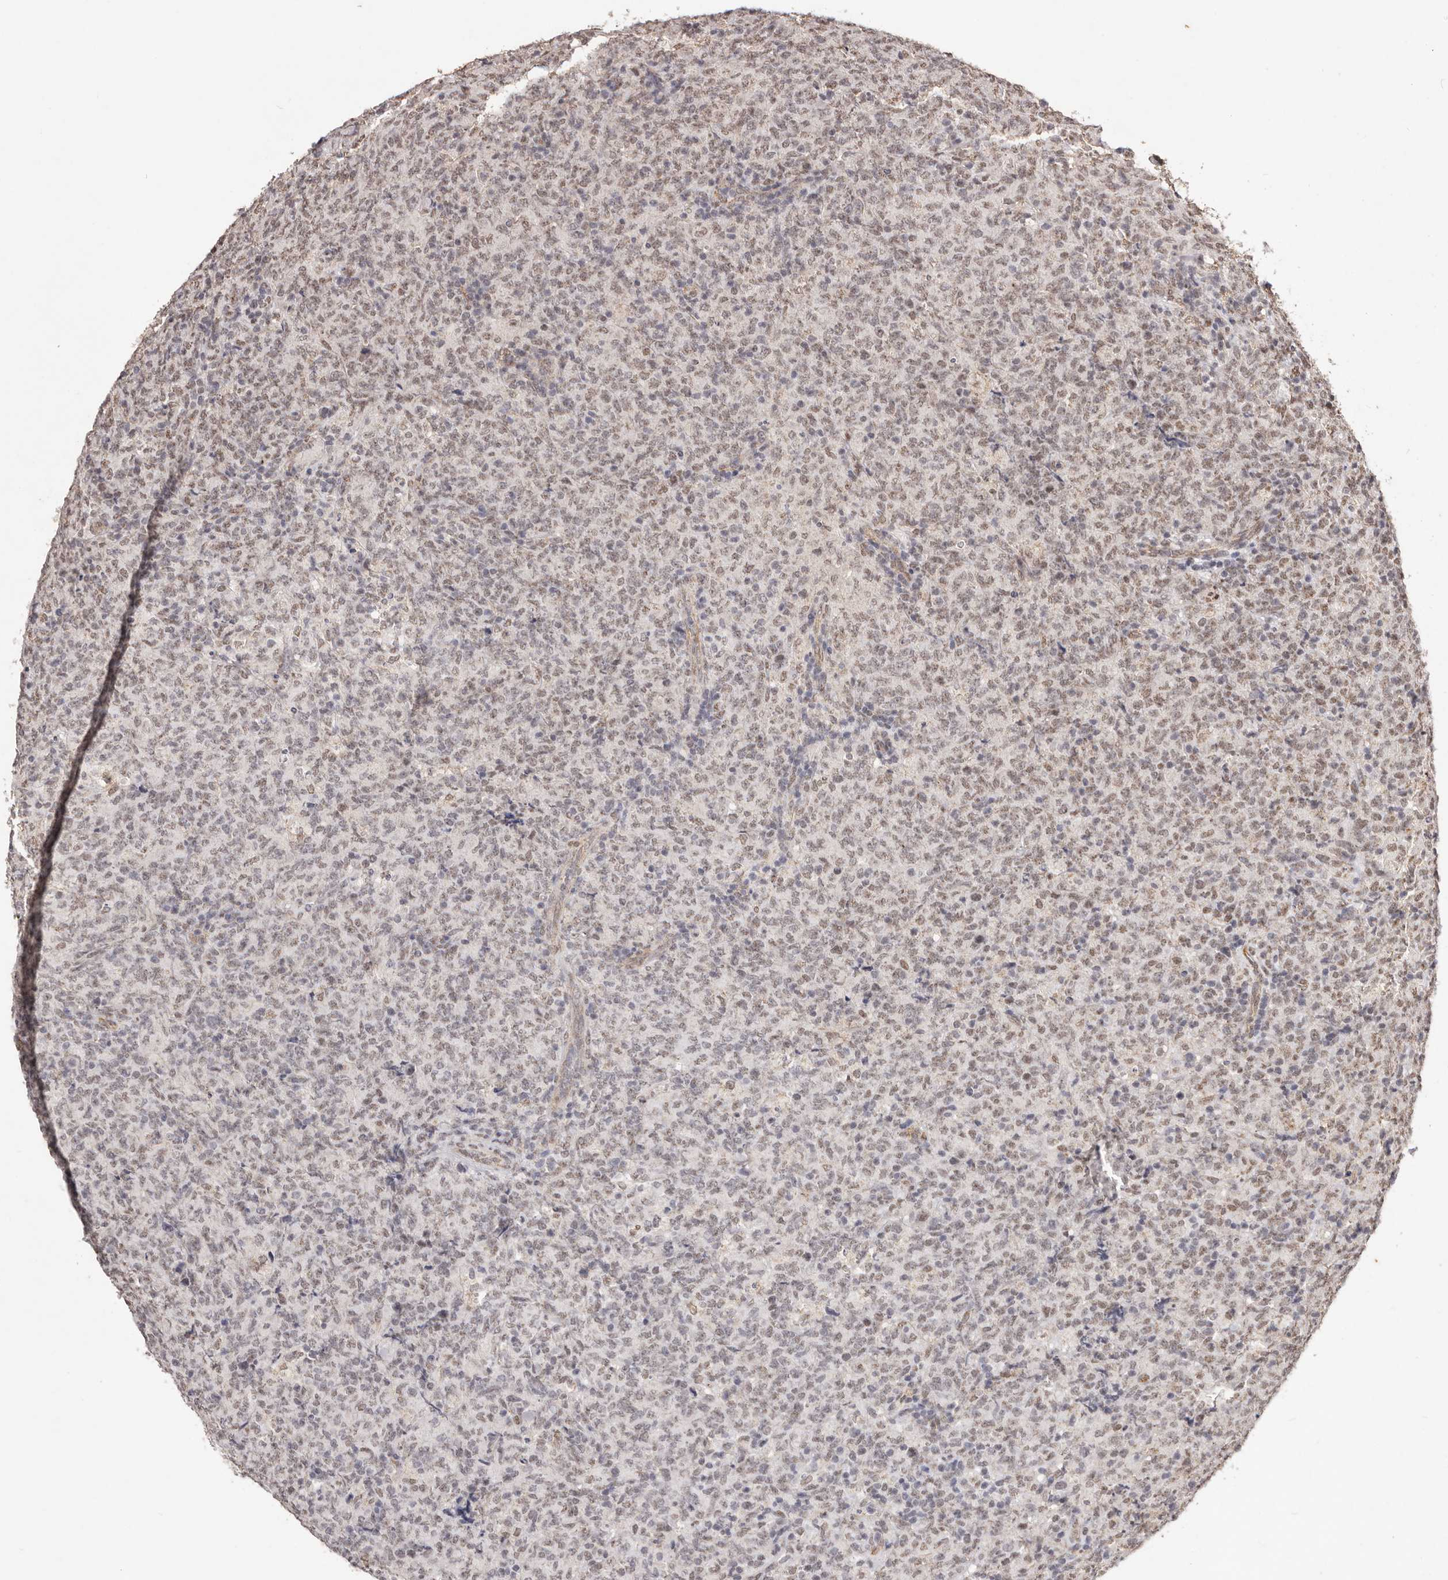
{"staining": {"intensity": "weak", "quantity": ">75%", "location": "nuclear"}, "tissue": "lymphoma", "cell_type": "Tumor cells", "image_type": "cancer", "snomed": [{"axis": "morphology", "description": "Malignant lymphoma, non-Hodgkin's type, High grade"}, {"axis": "topography", "description": "Tonsil"}], "caption": "Approximately >75% of tumor cells in human lymphoma exhibit weak nuclear protein positivity as visualized by brown immunohistochemical staining.", "gene": "RPS6KA5", "patient": {"sex": "female", "age": 36}}